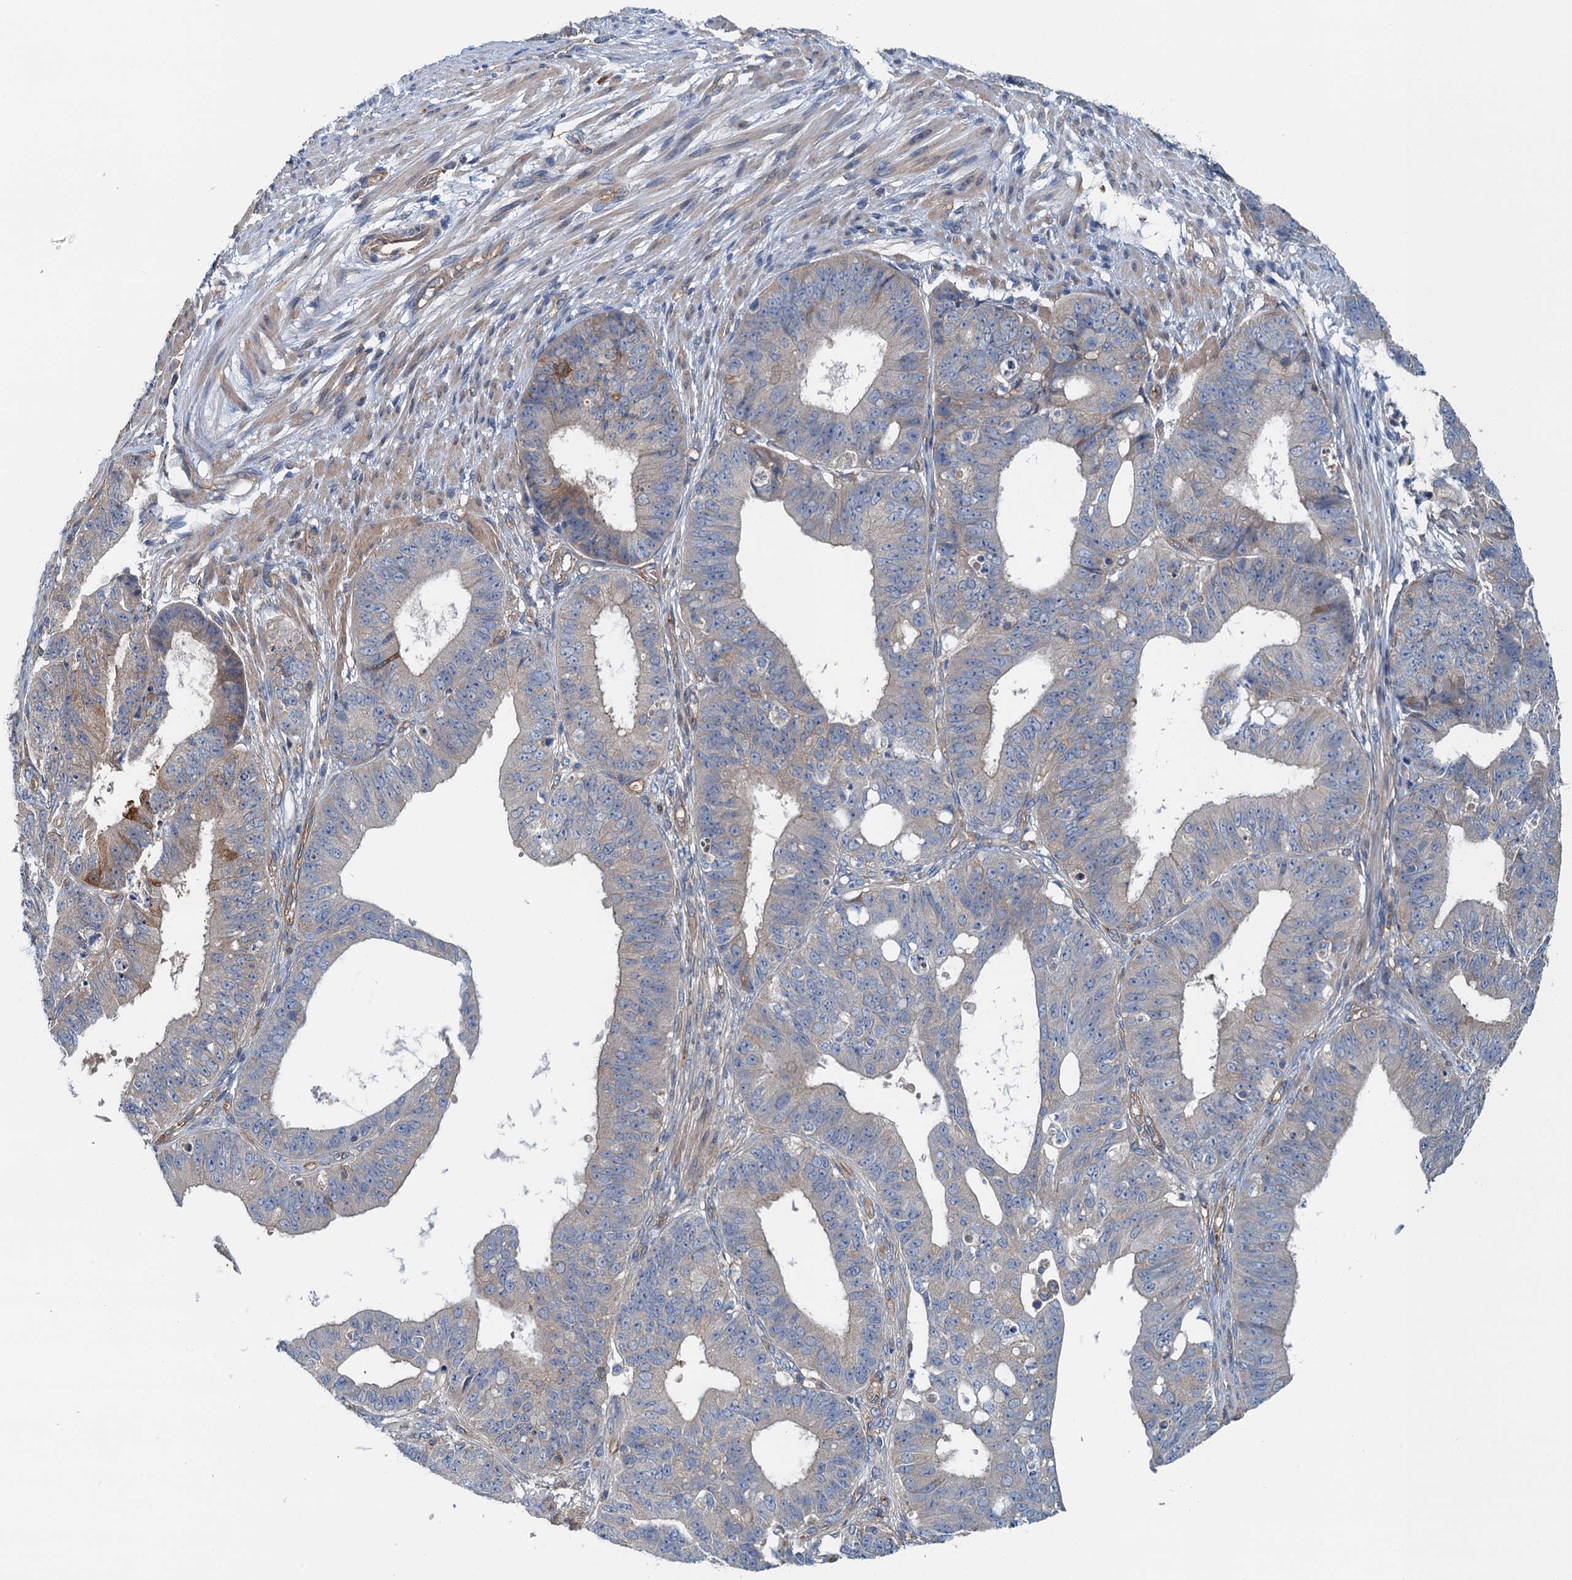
{"staining": {"intensity": "moderate", "quantity": "<25%", "location": "cytoplasmic/membranous"}, "tissue": "ovarian cancer", "cell_type": "Tumor cells", "image_type": "cancer", "snomed": [{"axis": "morphology", "description": "Carcinoma, endometroid"}, {"axis": "topography", "description": "Appendix"}, {"axis": "topography", "description": "Ovary"}], "caption": "The image displays a brown stain indicating the presence of a protein in the cytoplasmic/membranous of tumor cells in ovarian cancer. The staining was performed using DAB (3,3'-diaminobenzidine) to visualize the protein expression in brown, while the nuclei were stained in blue with hematoxylin (Magnification: 20x).", "gene": "ROGDI", "patient": {"sex": "female", "age": 42}}